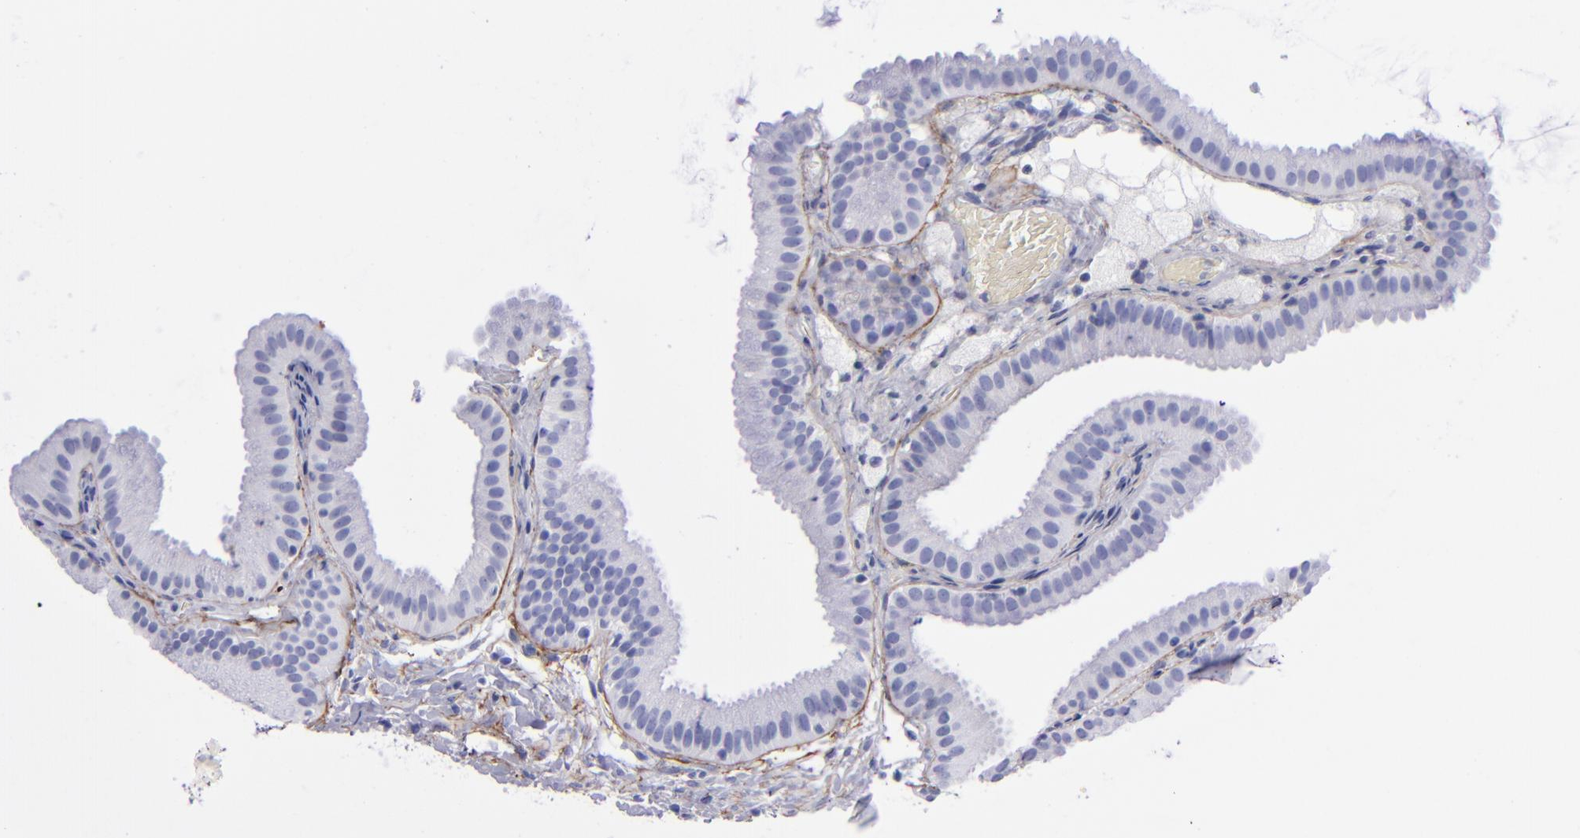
{"staining": {"intensity": "negative", "quantity": "none", "location": "none"}, "tissue": "gallbladder", "cell_type": "Glandular cells", "image_type": "normal", "snomed": [{"axis": "morphology", "description": "Normal tissue, NOS"}, {"axis": "topography", "description": "Gallbladder"}], "caption": "DAB (3,3'-diaminobenzidine) immunohistochemical staining of benign human gallbladder reveals no significant staining in glandular cells. (Stains: DAB IHC with hematoxylin counter stain, Microscopy: brightfield microscopy at high magnification).", "gene": "EFCAB13", "patient": {"sex": "female", "age": 63}}